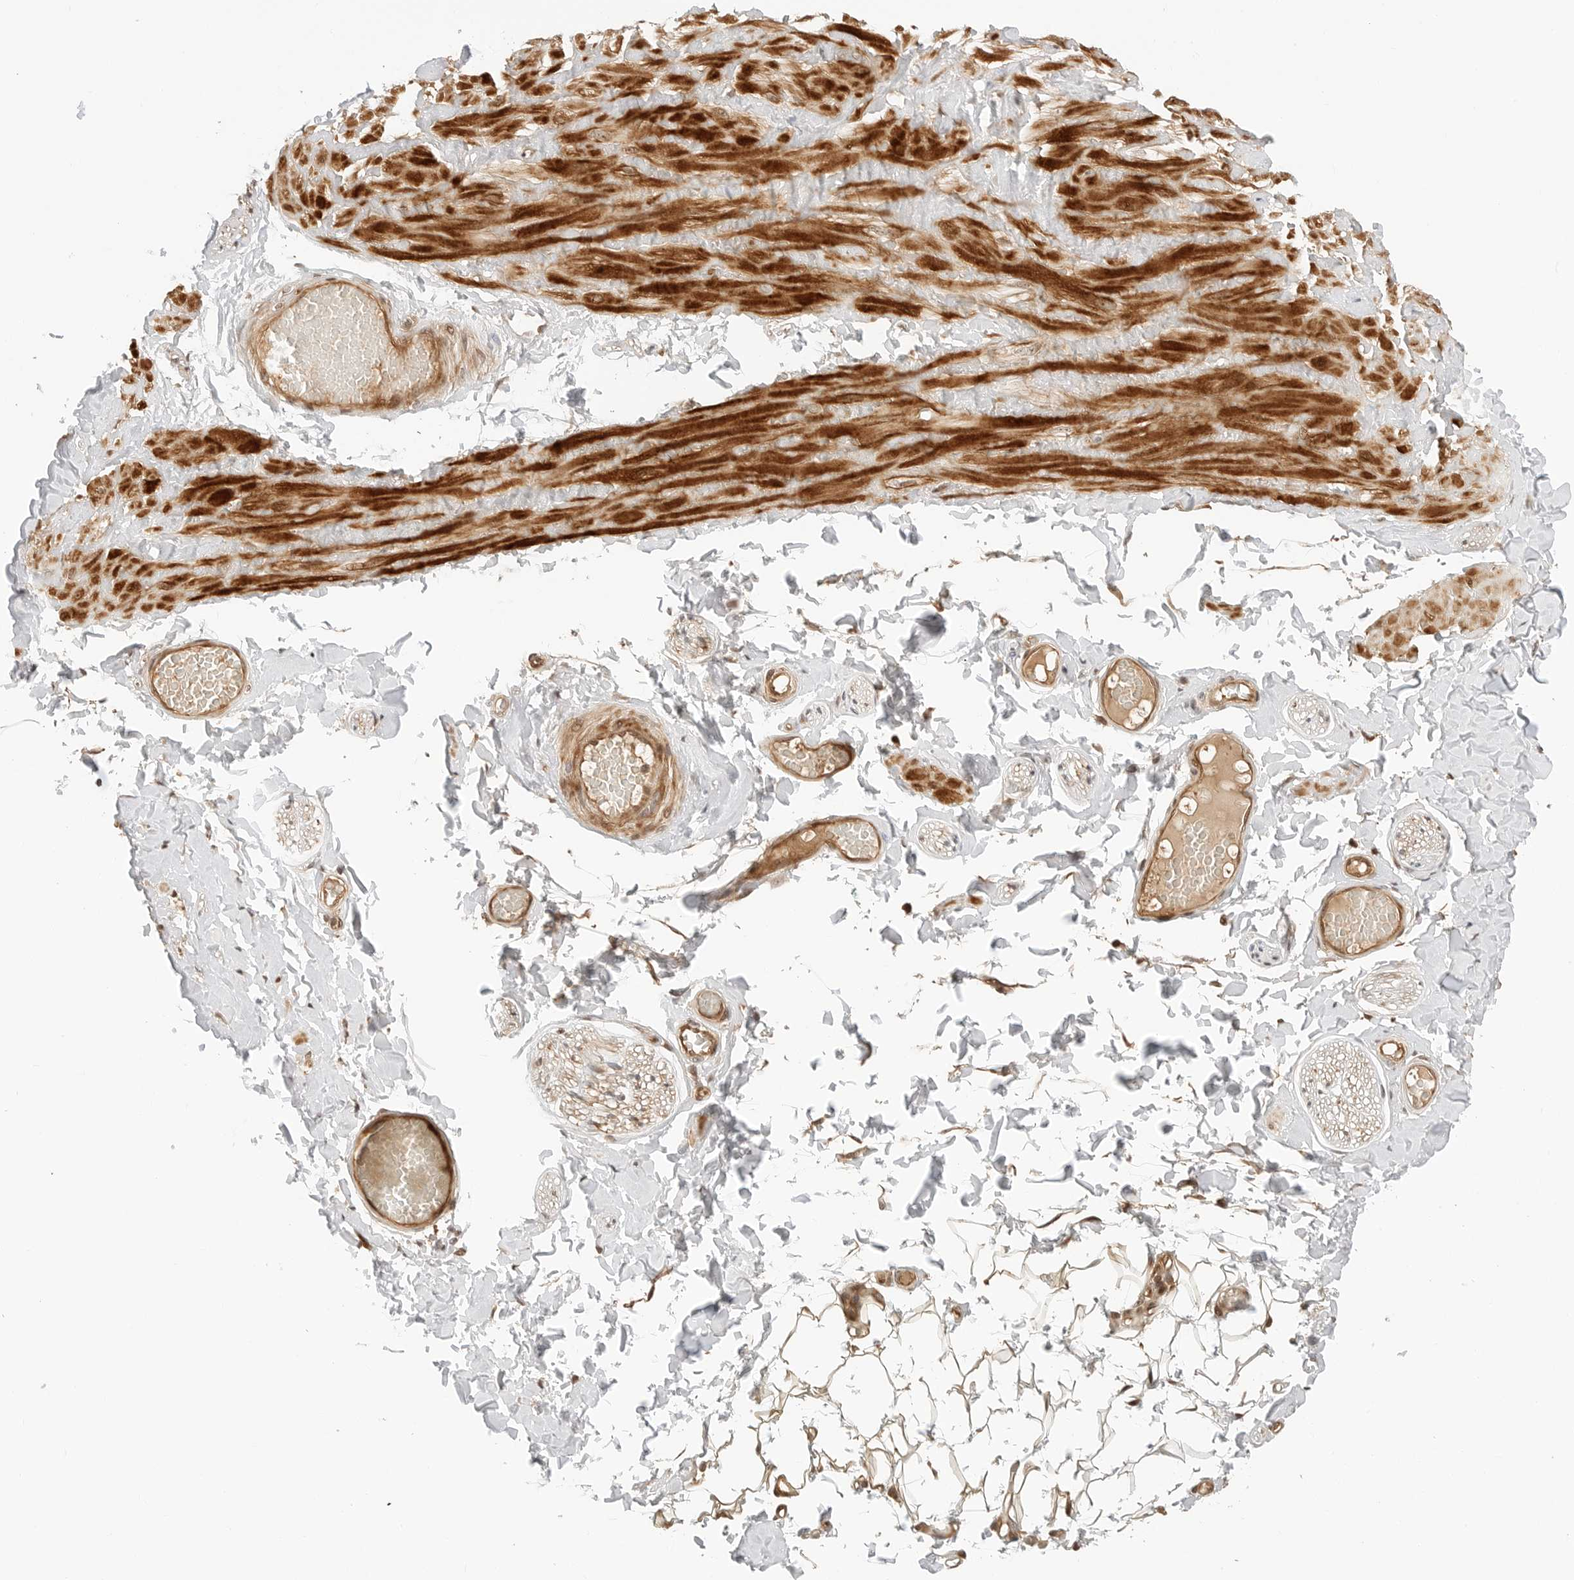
{"staining": {"intensity": "negative", "quantity": "none", "location": "none"}, "tissue": "adipose tissue", "cell_type": "Adipocytes", "image_type": "normal", "snomed": [{"axis": "morphology", "description": "Normal tissue, NOS"}, {"axis": "topography", "description": "Adipose tissue"}, {"axis": "topography", "description": "Vascular tissue"}, {"axis": "topography", "description": "Peripheral nerve tissue"}], "caption": "Immunohistochemistry (IHC) of benign human adipose tissue exhibits no staining in adipocytes.", "gene": "GEM", "patient": {"sex": "male", "age": 25}}